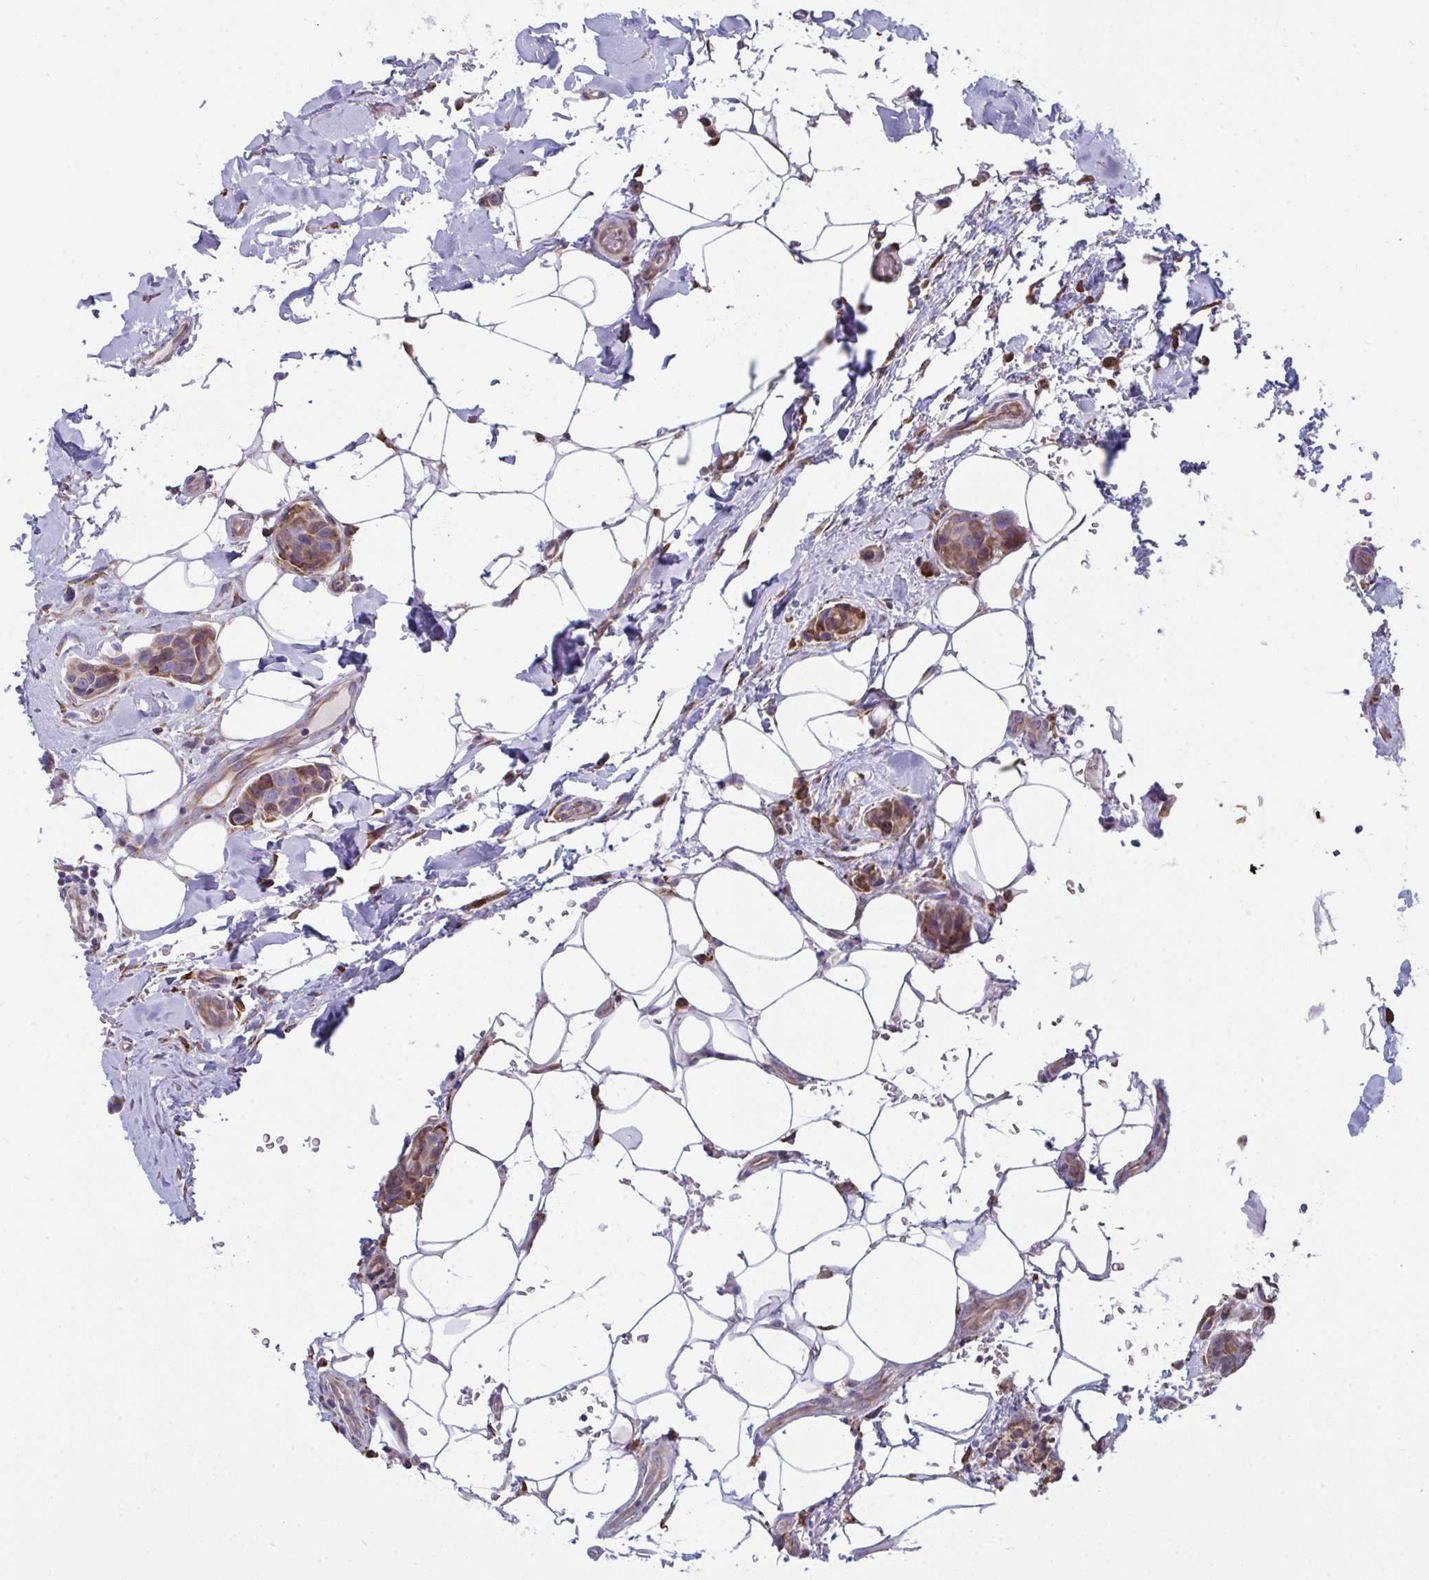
{"staining": {"intensity": "weak", "quantity": "25%-75%", "location": "cytoplasmic/membranous"}, "tissue": "breast cancer", "cell_type": "Tumor cells", "image_type": "cancer", "snomed": [{"axis": "morphology", "description": "Duct carcinoma"}, {"axis": "topography", "description": "Breast"}, {"axis": "topography", "description": "Lymph node"}], "caption": "A histopathology image of human breast cancer stained for a protein displays weak cytoplasmic/membranous brown staining in tumor cells.", "gene": "MYMK", "patient": {"sex": "female", "age": 80}}